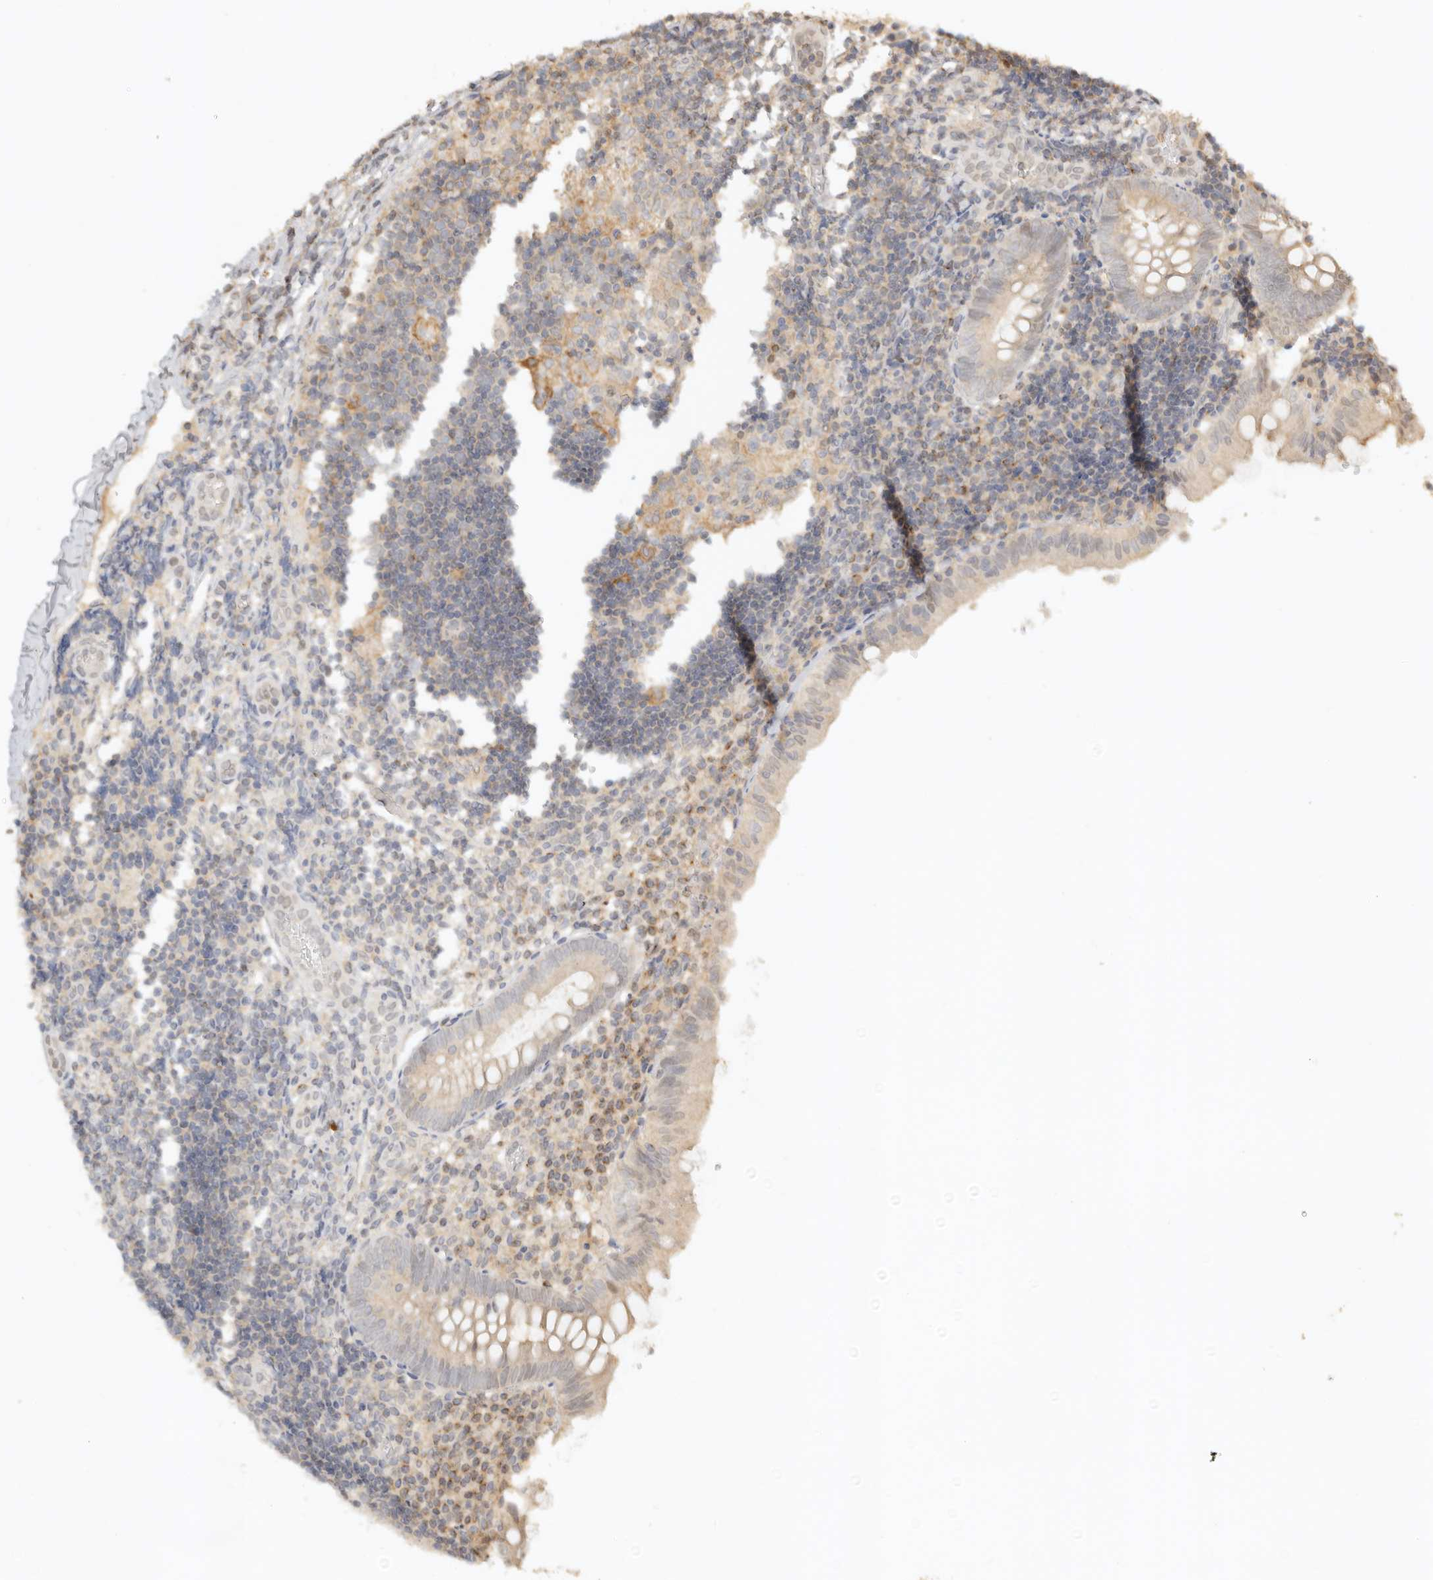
{"staining": {"intensity": "weak", "quantity": "25%-75%", "location": "cytoplasmic/membranous"}, "tissue": "appendix", "cell_type": "Glandular cells", "image_type": "normal", "snomed": [{"axis": "morphology", "description": "Normal tissue, NOS"}, {"axis": "topography", "description": "Appendix"}], "caption": "Immunohistochemistry staining of benign appendix, which demonstrates low levels of weak cytoplasmic/membranous positivity in about 25%-75% of glandular cells indicating weak cytoplasmic/membranous protein expression. The staining was performed using DAB (3,3'-diaminobenzidine) (brown) for protein detection and nuclei were counterstained in hematoxylin (blue).", "gene": "KIF2B", "patient": {"sex": "male", "age": 8}}